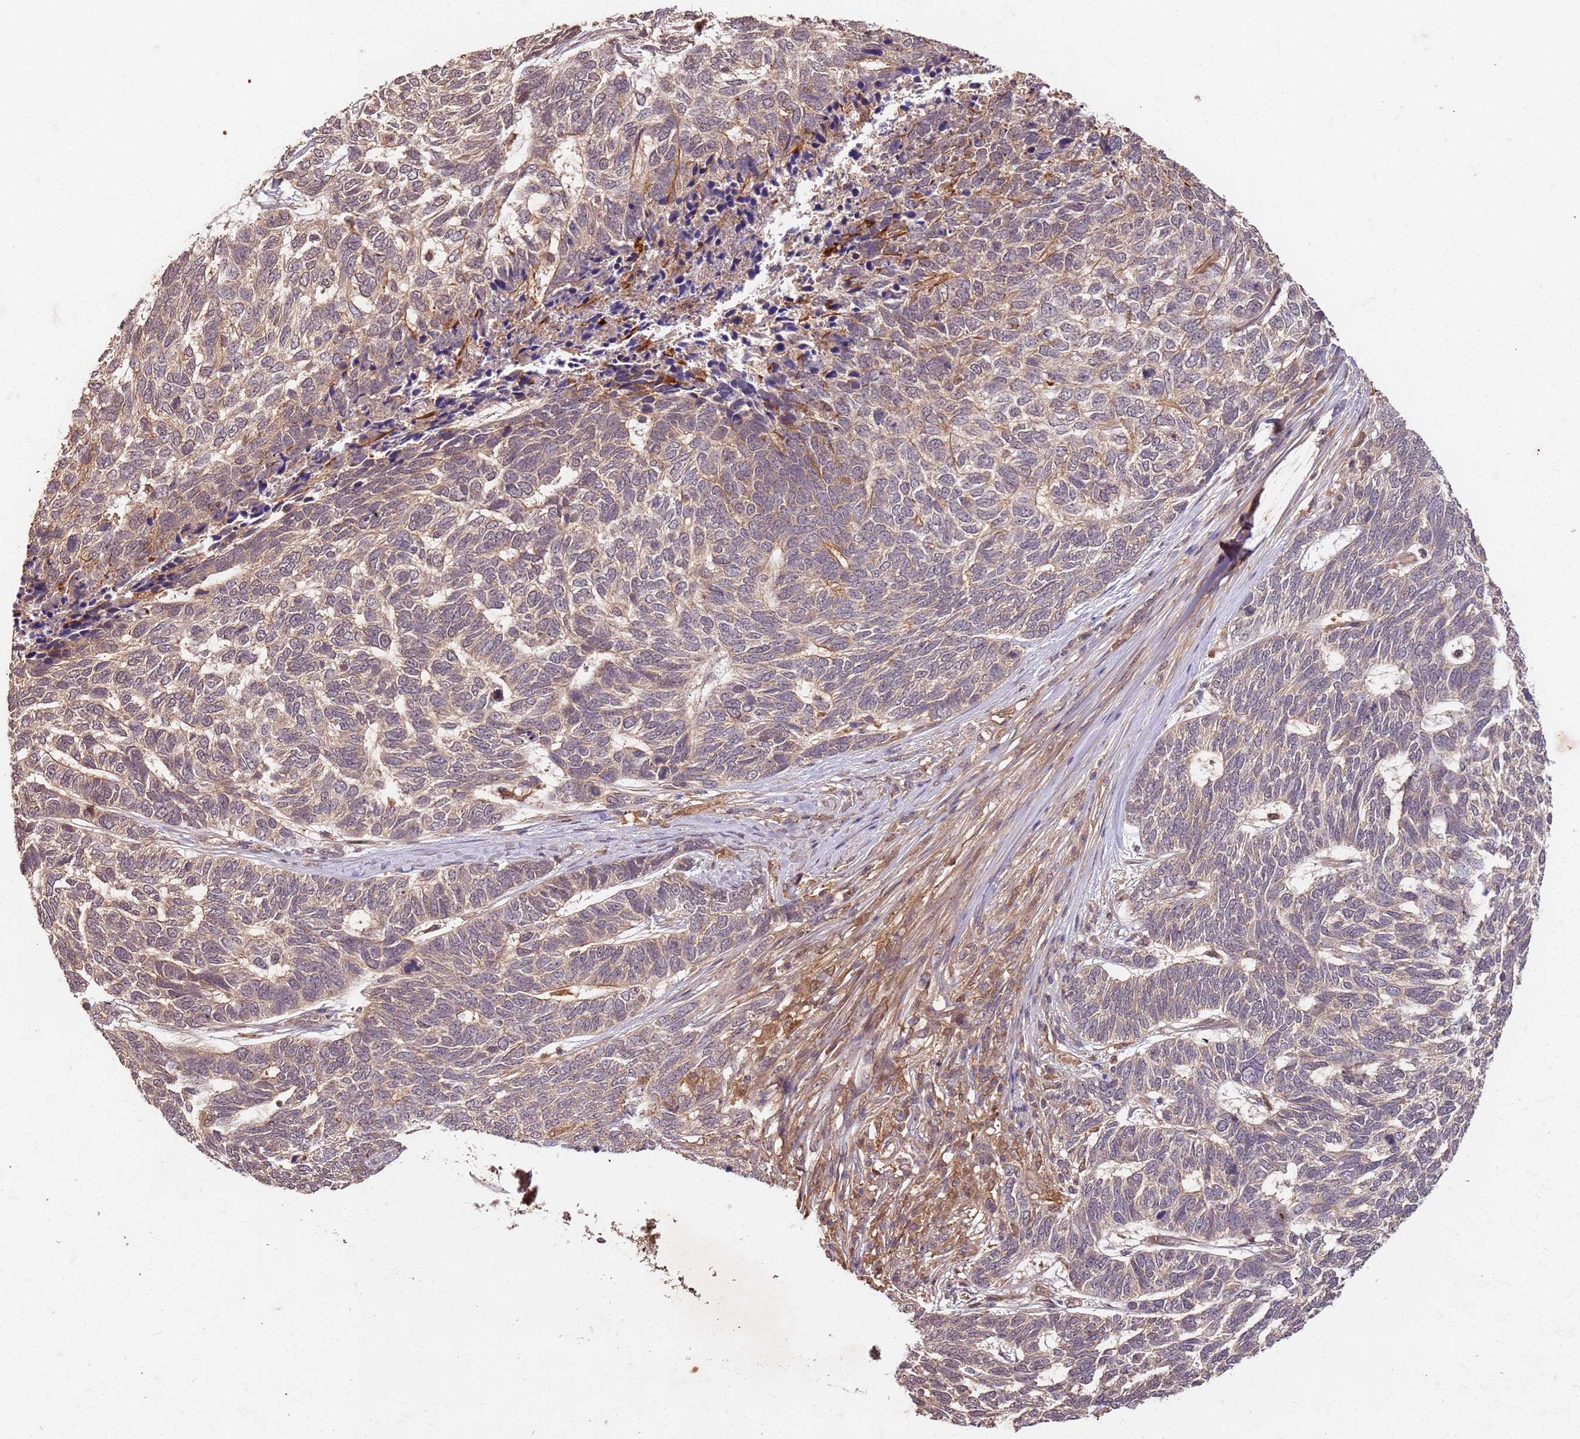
{"staining": {"intensity": "weak", "quantity": "<25%", "location": "cytoplasmic/membranous"}, "tissue": "skin cancer", "cell_type": "Tumor cells", "image_type": "cancer", "snomed": [{"axis": "morphology", "description": "Basal cell carcinoma"}, {"axis": "topography", "description": "Skin"}], "caption": "Immunohistochemical staining of human skin cancer (basal cell carcinoma) exhibits no significant positivity in tumor cells. (Brightfield microscopy of DAB IHC at high magnification).", "gene": "UBE3A", "patient": {"sex": "female", "age": 65}}